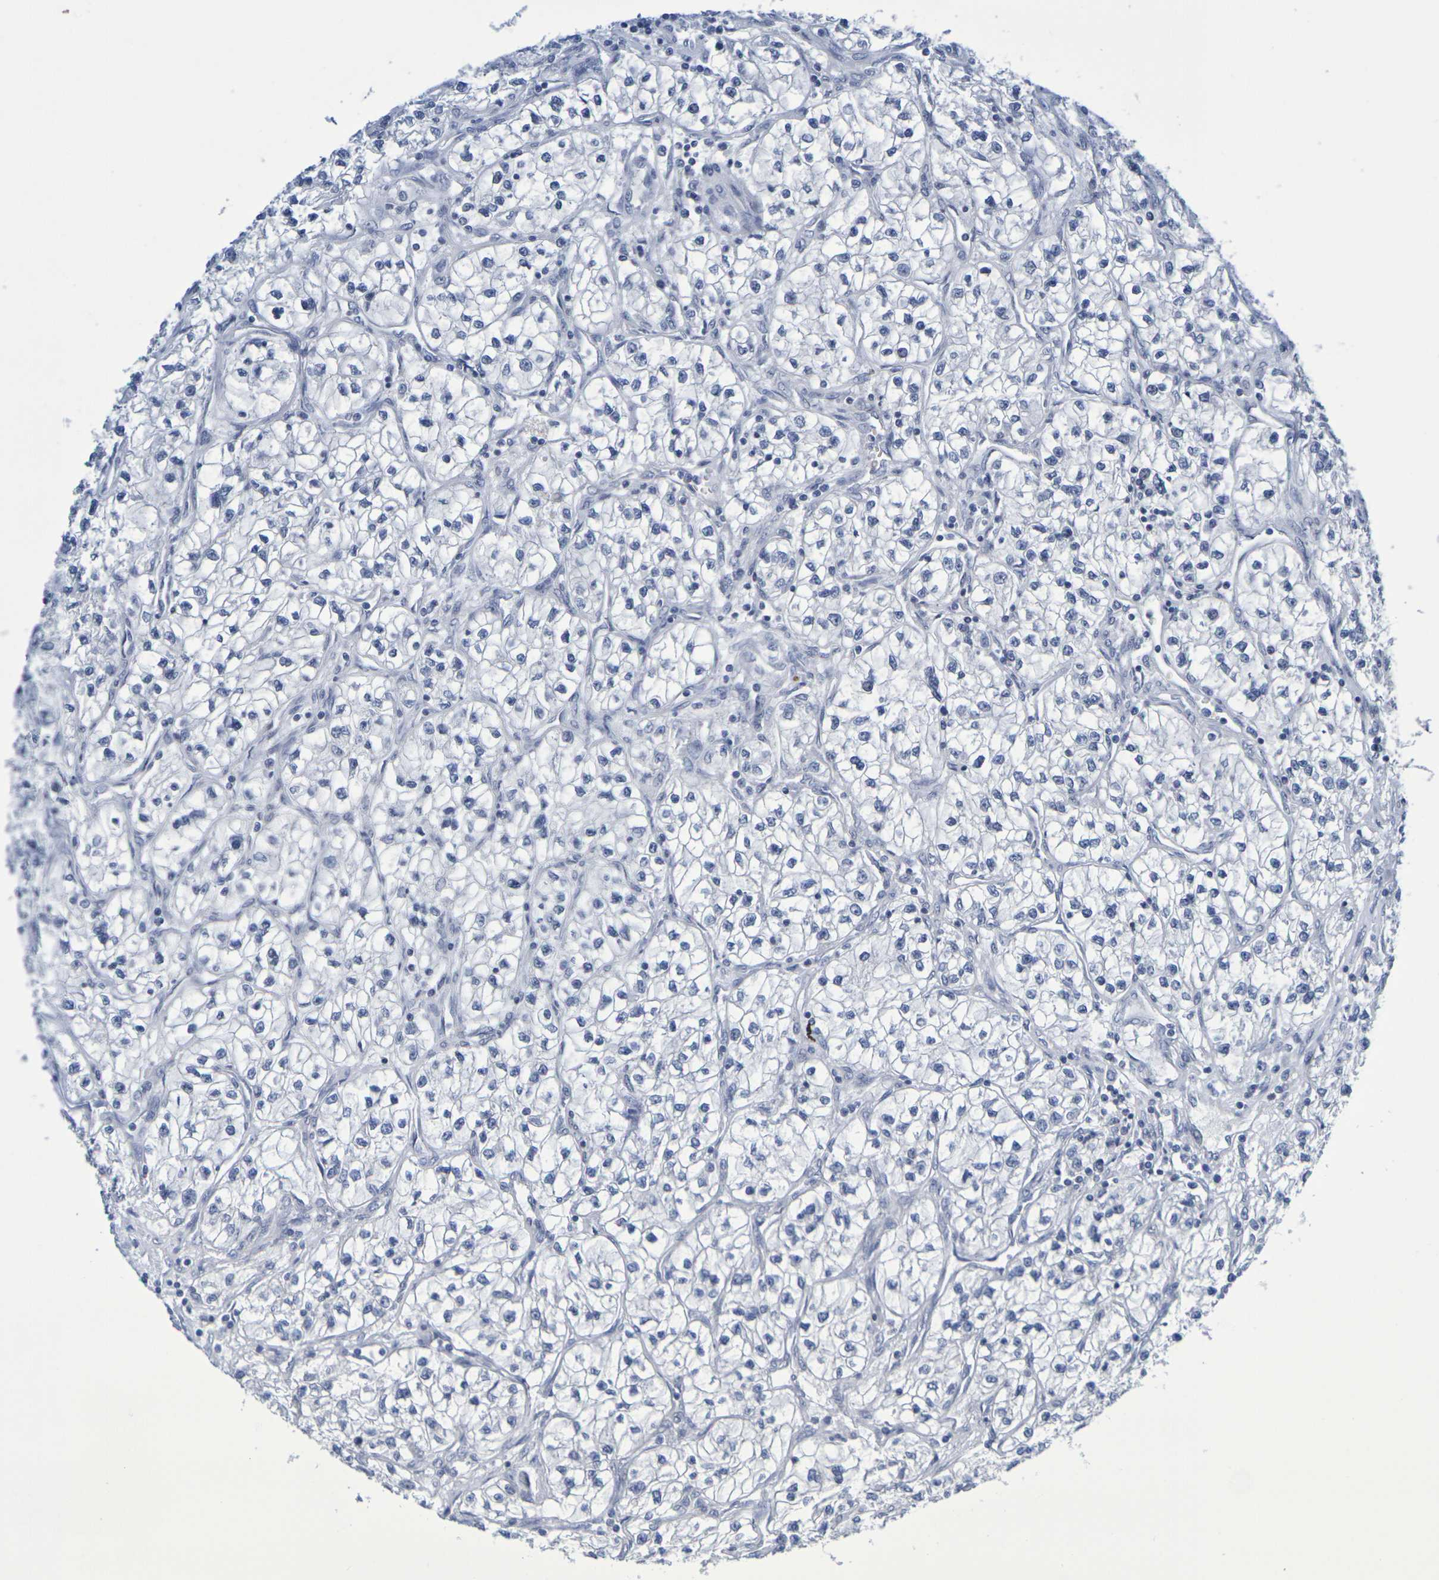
{"staining": {"intensity": "negative", "quantity": "none", "location": "none"}, "tissue": "renal cancer", "cell_type": "Tumor cells", "image_type": "cancer", "snomed": [{"axis": "morphology", "description": "Adenocarcinoma, NOS"}, {"axis": "topography", "description": "Kidney"}], "caption": "Immunohistochemical staining of human renal cancer (adenocarcinoma) exhibits no significant expression in tumor cells.", "gene": "CHRNB1", "patient": {"sex": "female", "age": 57}}